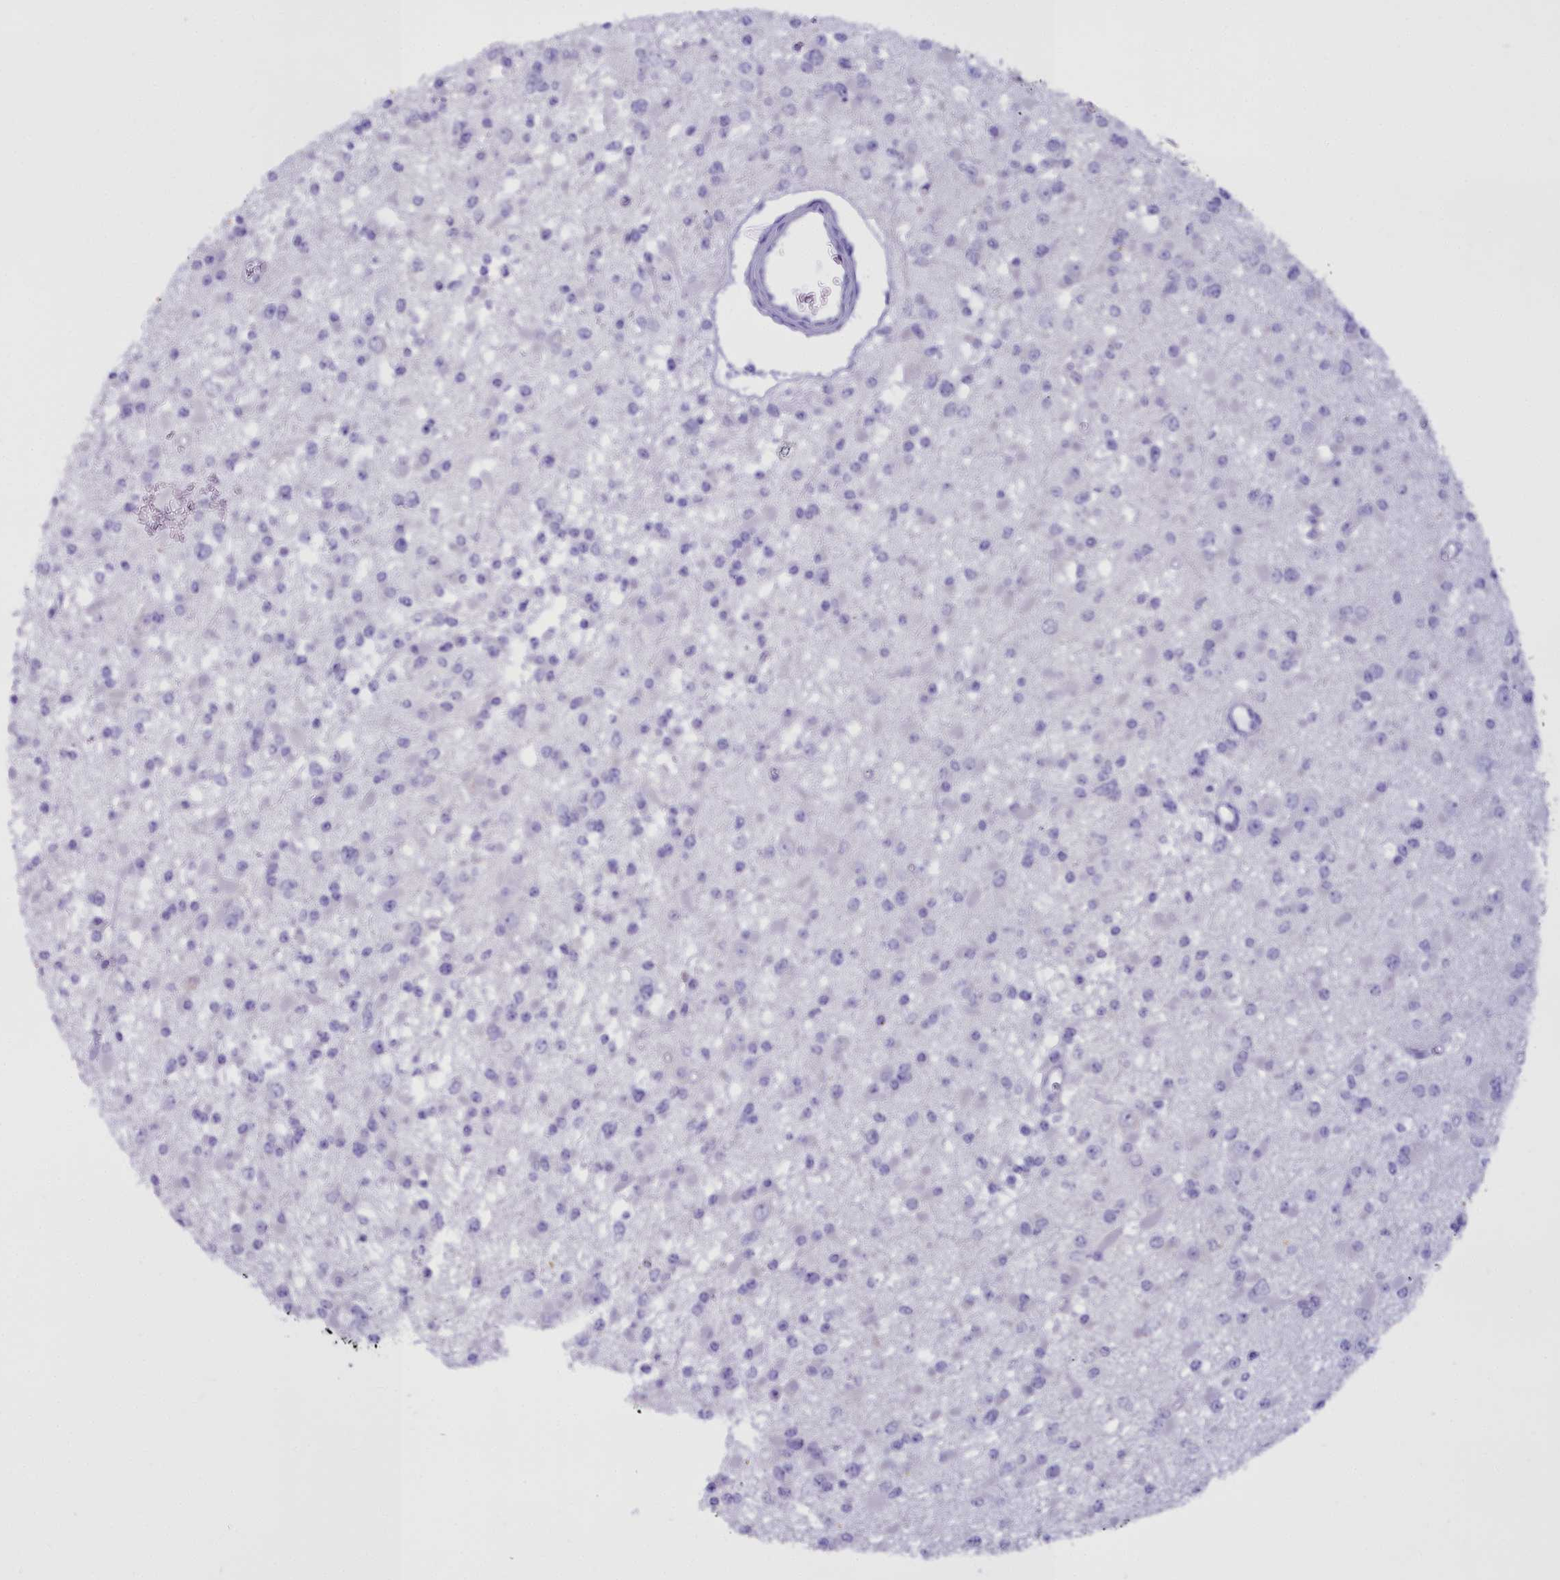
{"staining": {"intensity": "negative", "quantity": "none", "location": "none"}, "tissue": "glioma", "cell_type": "Tumor cells", "image_type": "cancer", "snomed": [{"axis": "morphology", "description": "Glioma, malignant, Low grade"}, {"axis": "topography", "description": "Brain"}], "caption": "Protein analysis of glioma demonstrates no significant expression in tumor cells. The staining is performed using DAB brown chromogen with nuclei counter-stained in using hematoxylin.", "gene": "CD5", "patient": {"sex": "female", "age": 22}}